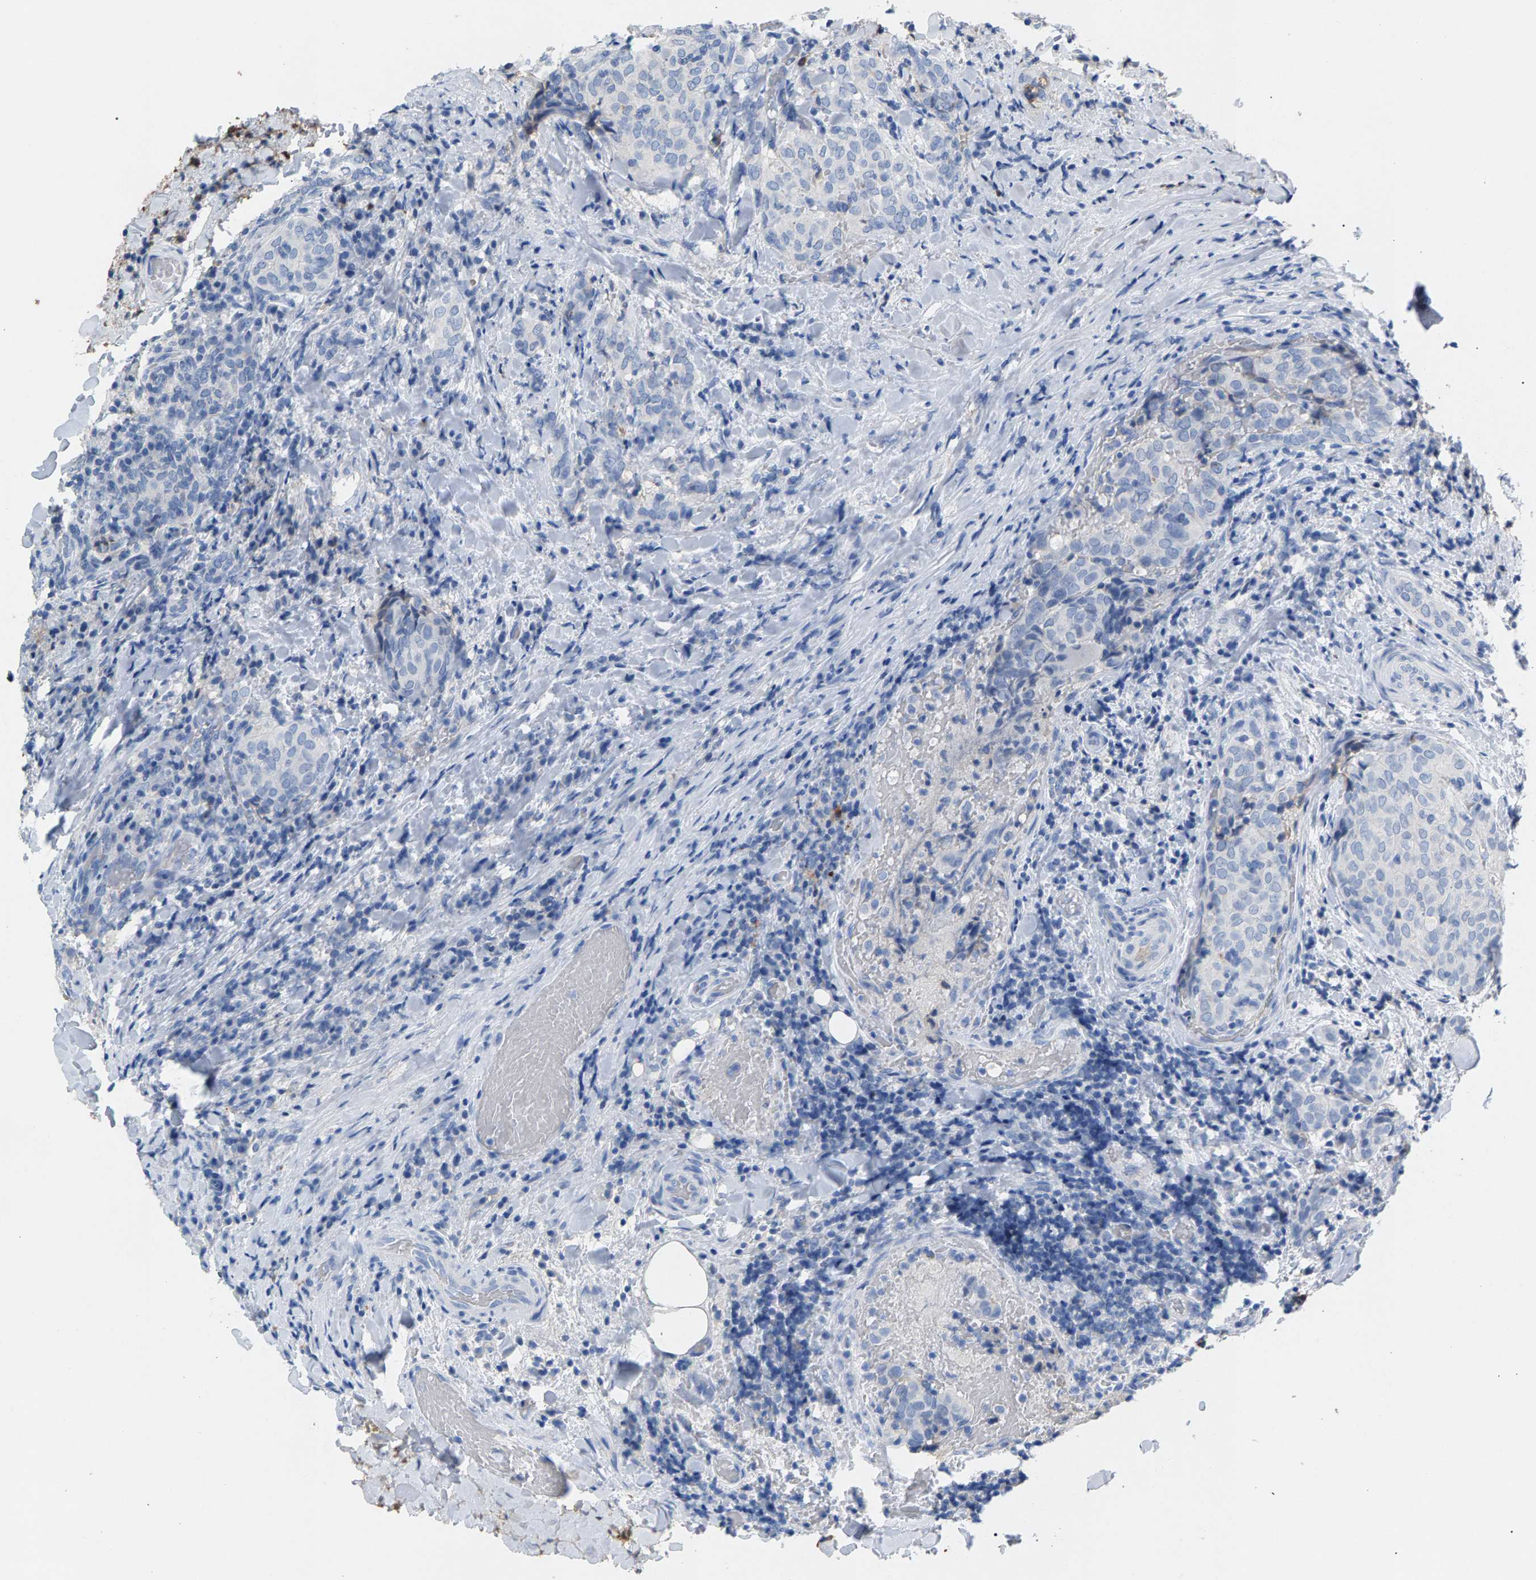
{"staining": {"intensity": "negative", "quantity": "none", "location": "none"}, "tissue": "thyroid cancer", "cell_type": "Tumor cells", "image_type": "cancer", "snomed": [{"axis": "morphology", "description": "Normal tissue, NOS"}, {"axis": "morphology", "description": "Papillary adenocarcinoma, NOS"}, {"axis": "topography", "description": "Thyroid gland"}], "caption": "Thyroid cancer was stained to show a protein in brown. There is no significant positivity in tumor cells.", "gene": "APOH", "patient": {"sex": "female", "age": 30}}